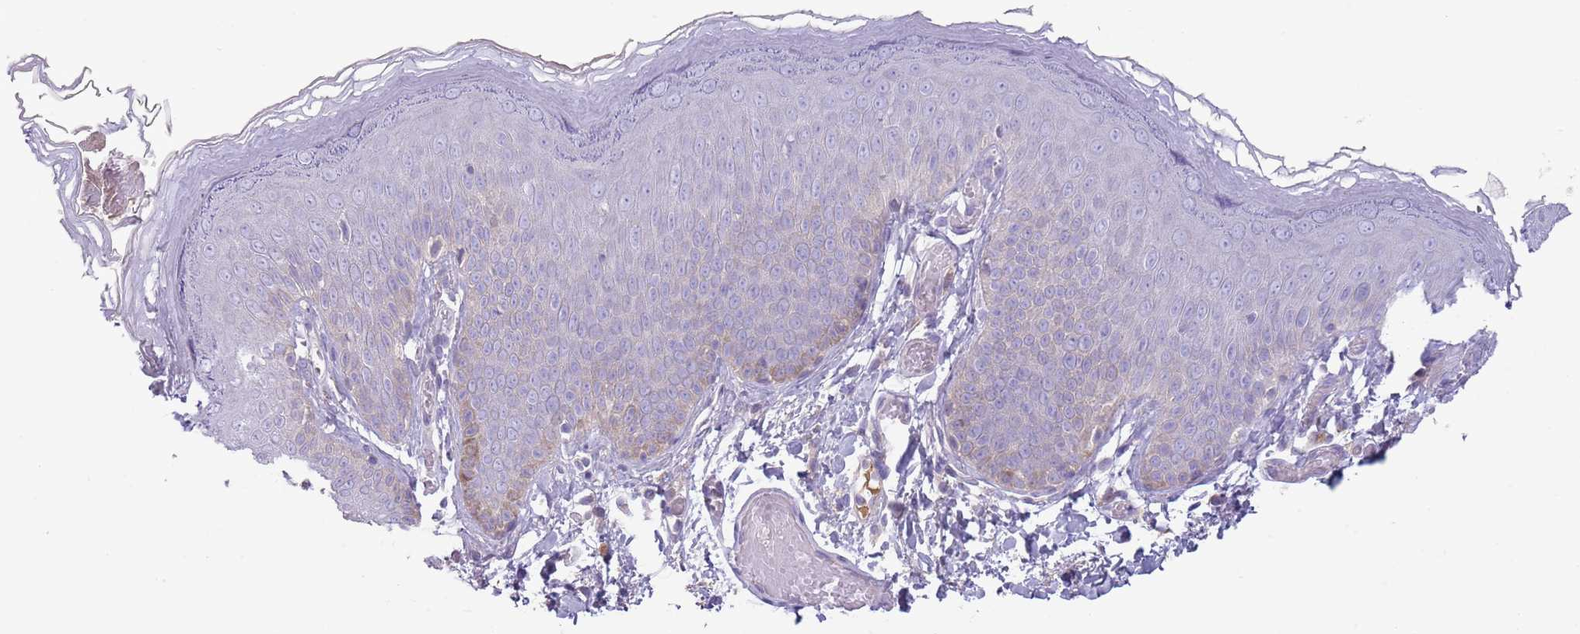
{"staining": {"intensity": "negative", "quantity": "none", "location": "none"}, "tissue": "skin", "cell_type": "Epidermal cells", "image_type": "normal", "snomed": [{"axis": "morphology", "description": "Normal tissue, NOS"}, {"axis": "topography", "description": "Anal"}], "caption": "Epidermal cells are negative for brown protein staining in unremarkable skin. (DAB (3,3'-diaminobenzidine) IHC with hematoxylin counter stain).", "gene": "CFH", "patient": {"sex": "female", "age": 40}}